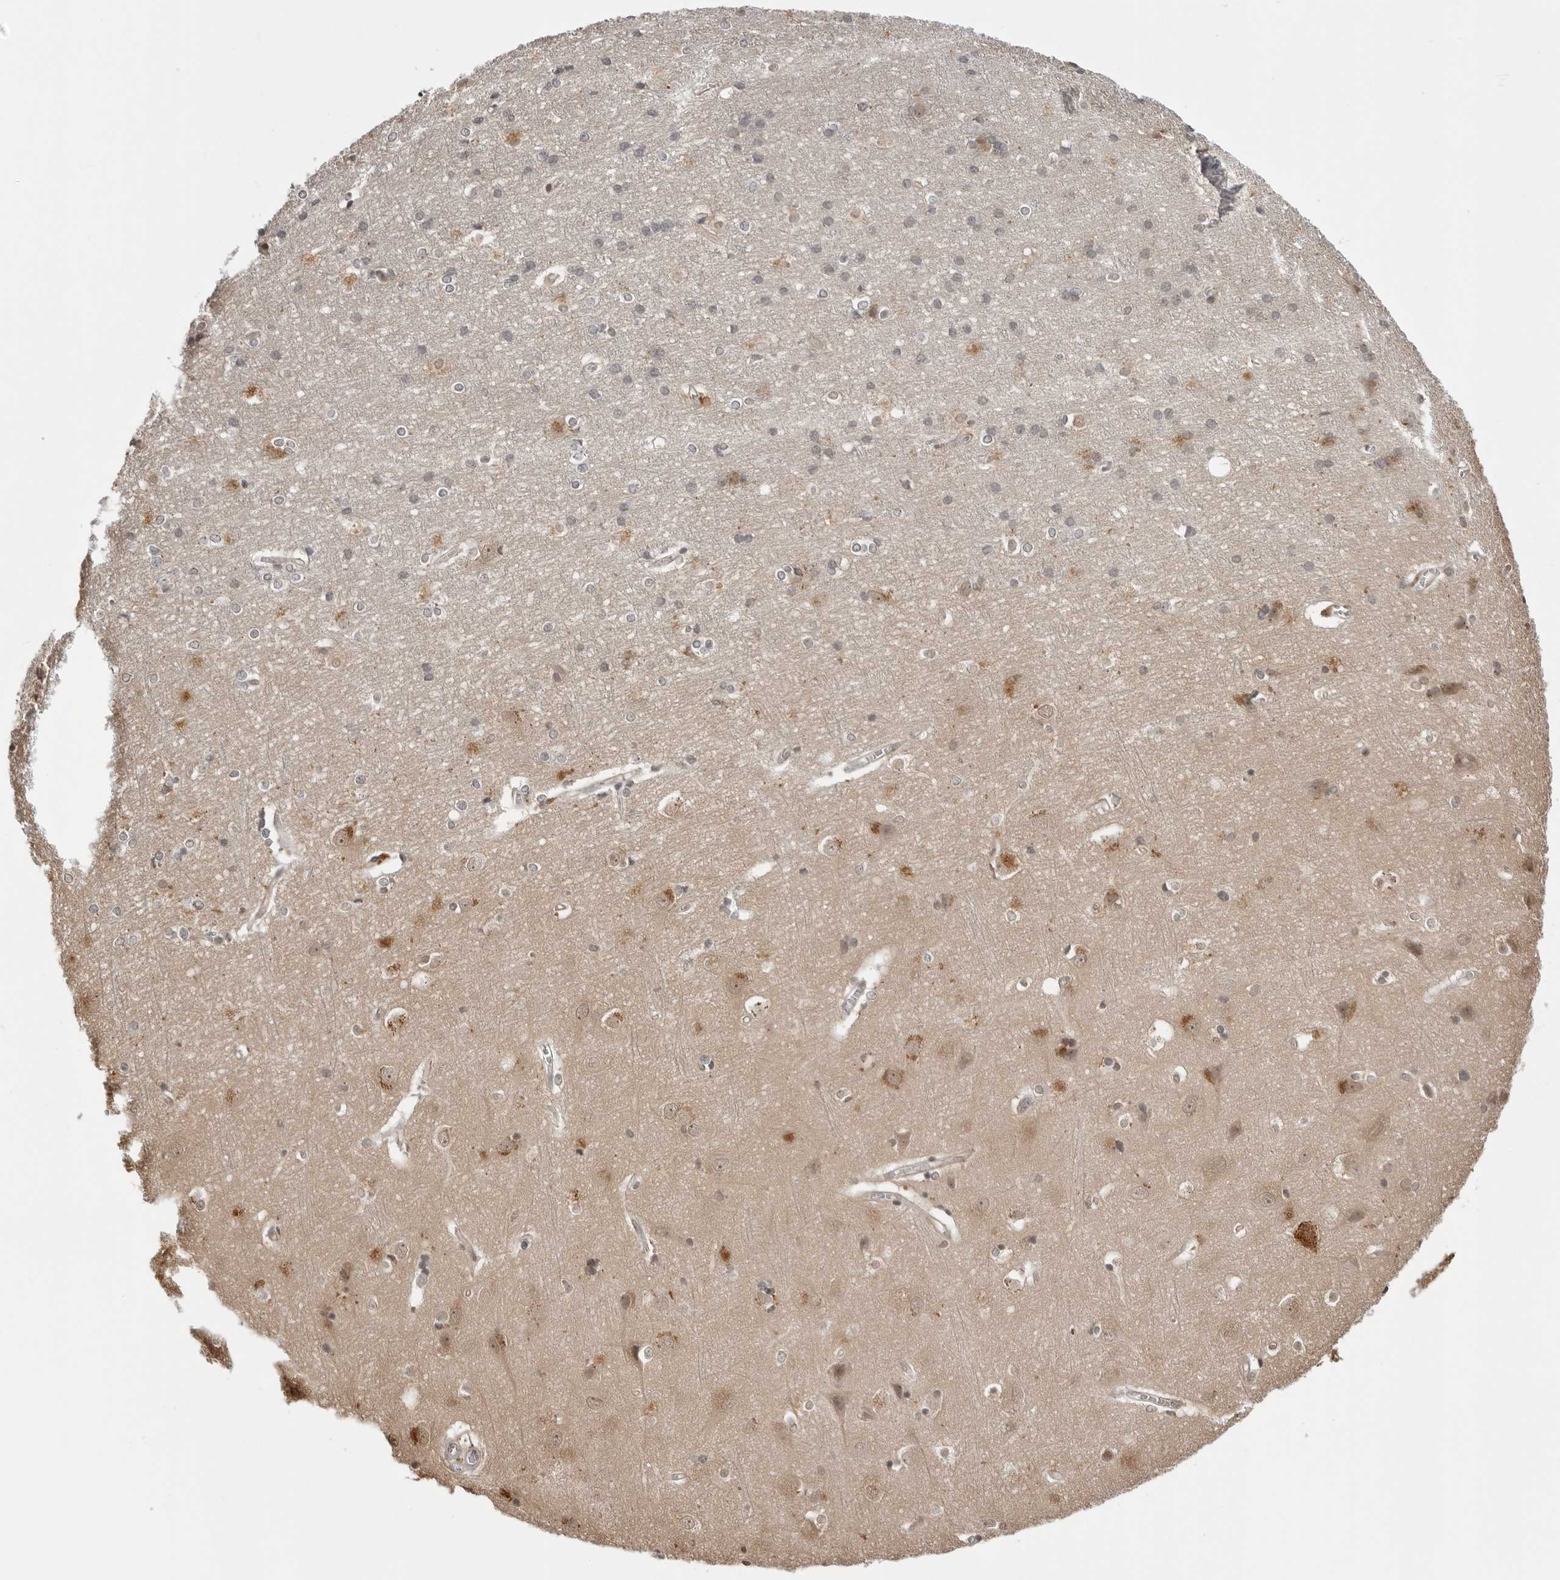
{"staining": {"intensity": "weak", "quantity": ">75%", "location": "cytoplasmic/membranous,nuclear"}, "tissue": "cerebral cortex", "cell_type": "Endothelial cells", "image_type": "normal", "snomed": [{"axis": "morphology", "description": "Normal tissue, NOS"}, {"axis": "topography", "description": "Cerebral cortex"}], "caption": "Unremarkable cerebral cortex reveals weak cytoplasmic/membranous,nuclear staining in about >75% of endothelial cells, visualized by immunohistochemistry. (DAB (3,3'-diaminobenzidine) IHC, brown staining for protein, blue staining for nuclei).", "gene": "YWHAG", "patient": {"sex": "male", "age": 54}}